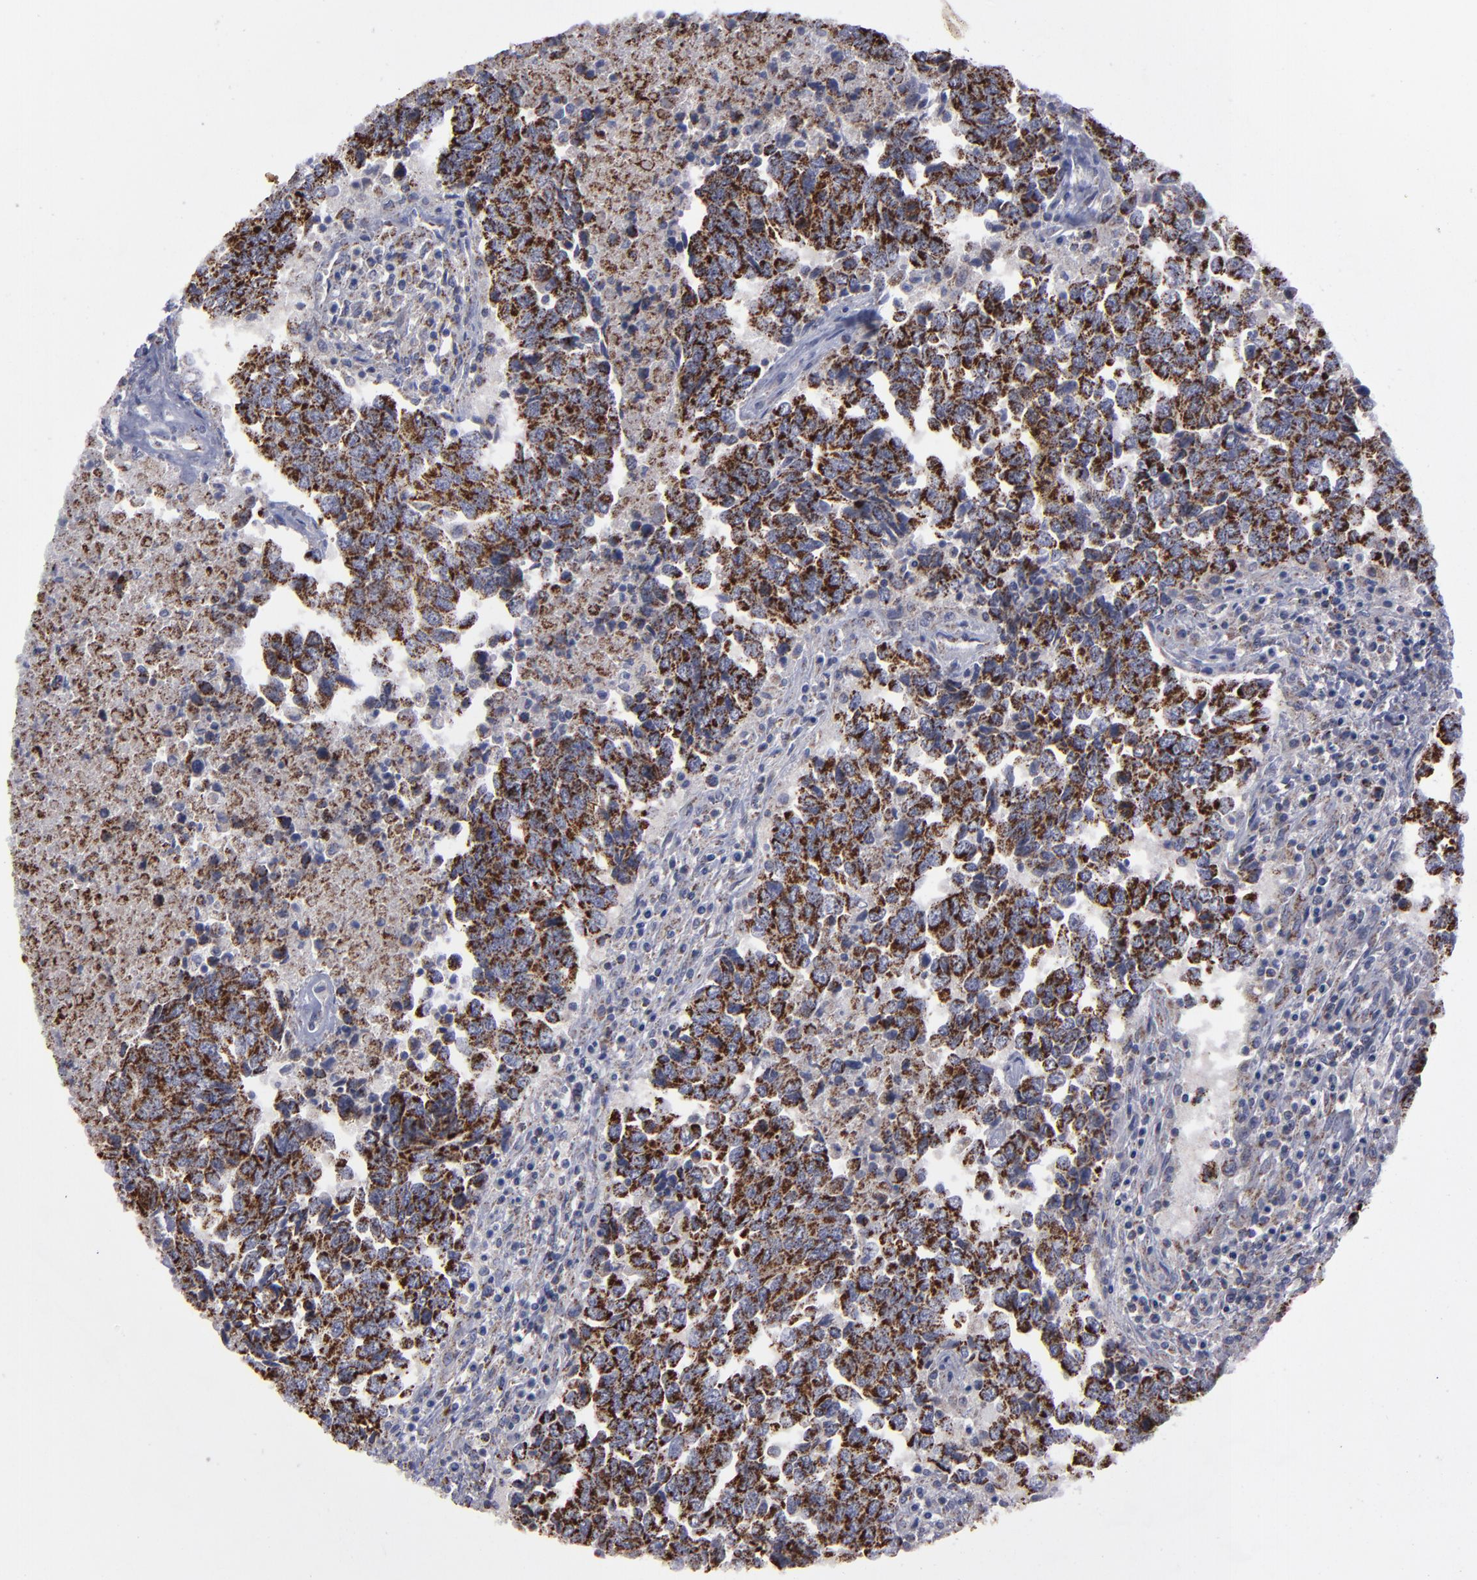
{"staining": {"intensity": "strong", "quantity": ">75%", "location": "cytoplasmic/membranous"}, "tissue": "urothelial cancer", "cell_type": "Tumor cells", "image_type": "cancer", "snomed": [{"axis": "morphology", "description": "Urothelial carcinoma, High grade"}, {"axis": "topography", "description": "Urinary bladder"}], "caption": "IHC of urothelial cancer reveals high levels of strong cytoplasmic/membranous positivity in approximately >75% of tumor cells. Immunohistochemistry stains the protein of interest in brown and the nuclei are stained blue.", "gene": "MYOM2", "patient": {"sex": "male", "age": 86}}